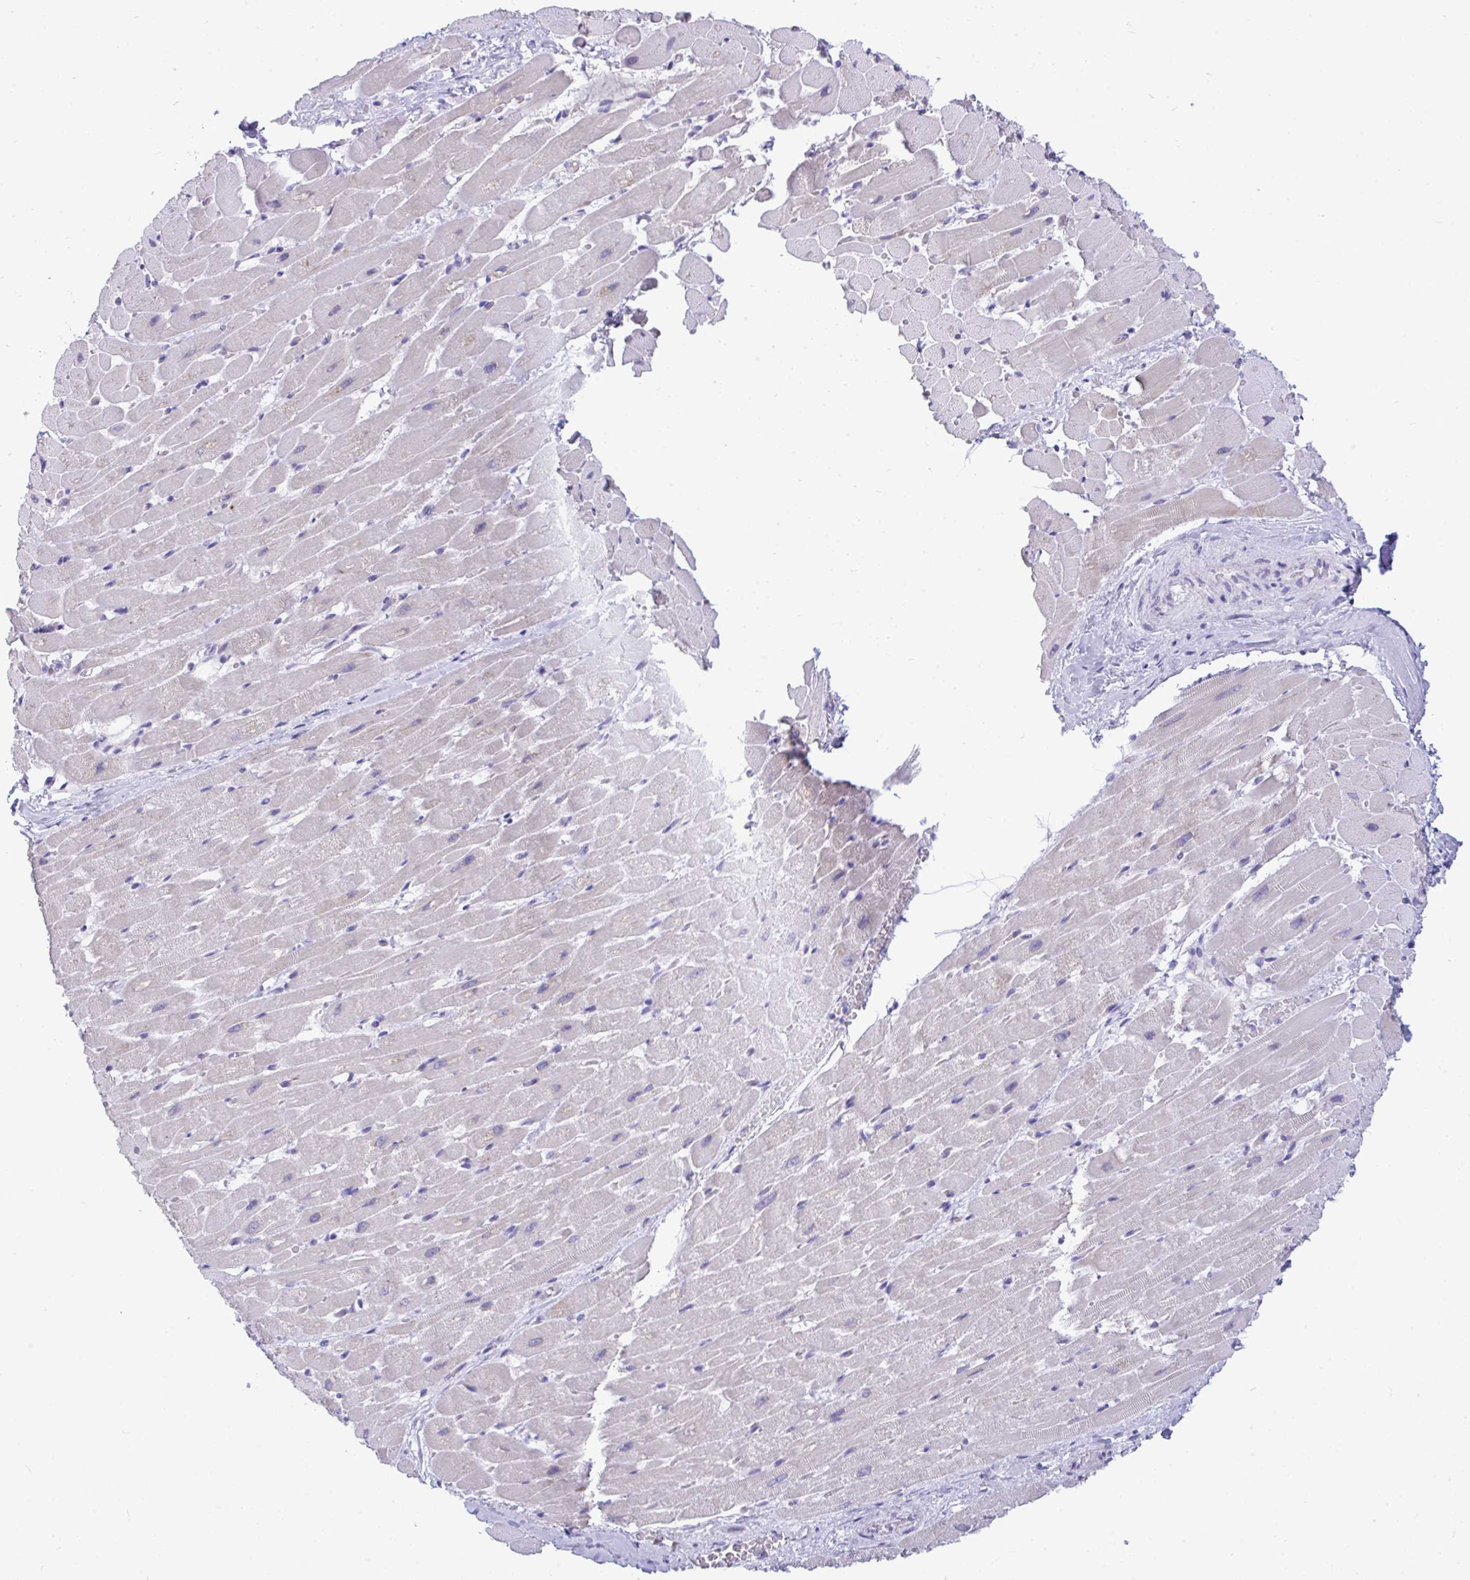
{"staining": {"intensity": "negative", "quantity": "none", "location": "none"}, "tissue": "heart muscle", "cell_type": "Cardiomyocytes", "image_type": "normal", "snomed": [{"axis": "morphology", "description": "Normal tissue, NOS"}, {"axis": "topography", "description": "Heart"}], "caption": "Benign heart muscle was stained to show a protein in brown. There is no significant staining in cardiomyocytes.", "gene": "PRM2", "patient": {"sex": "male", "age": 37}}